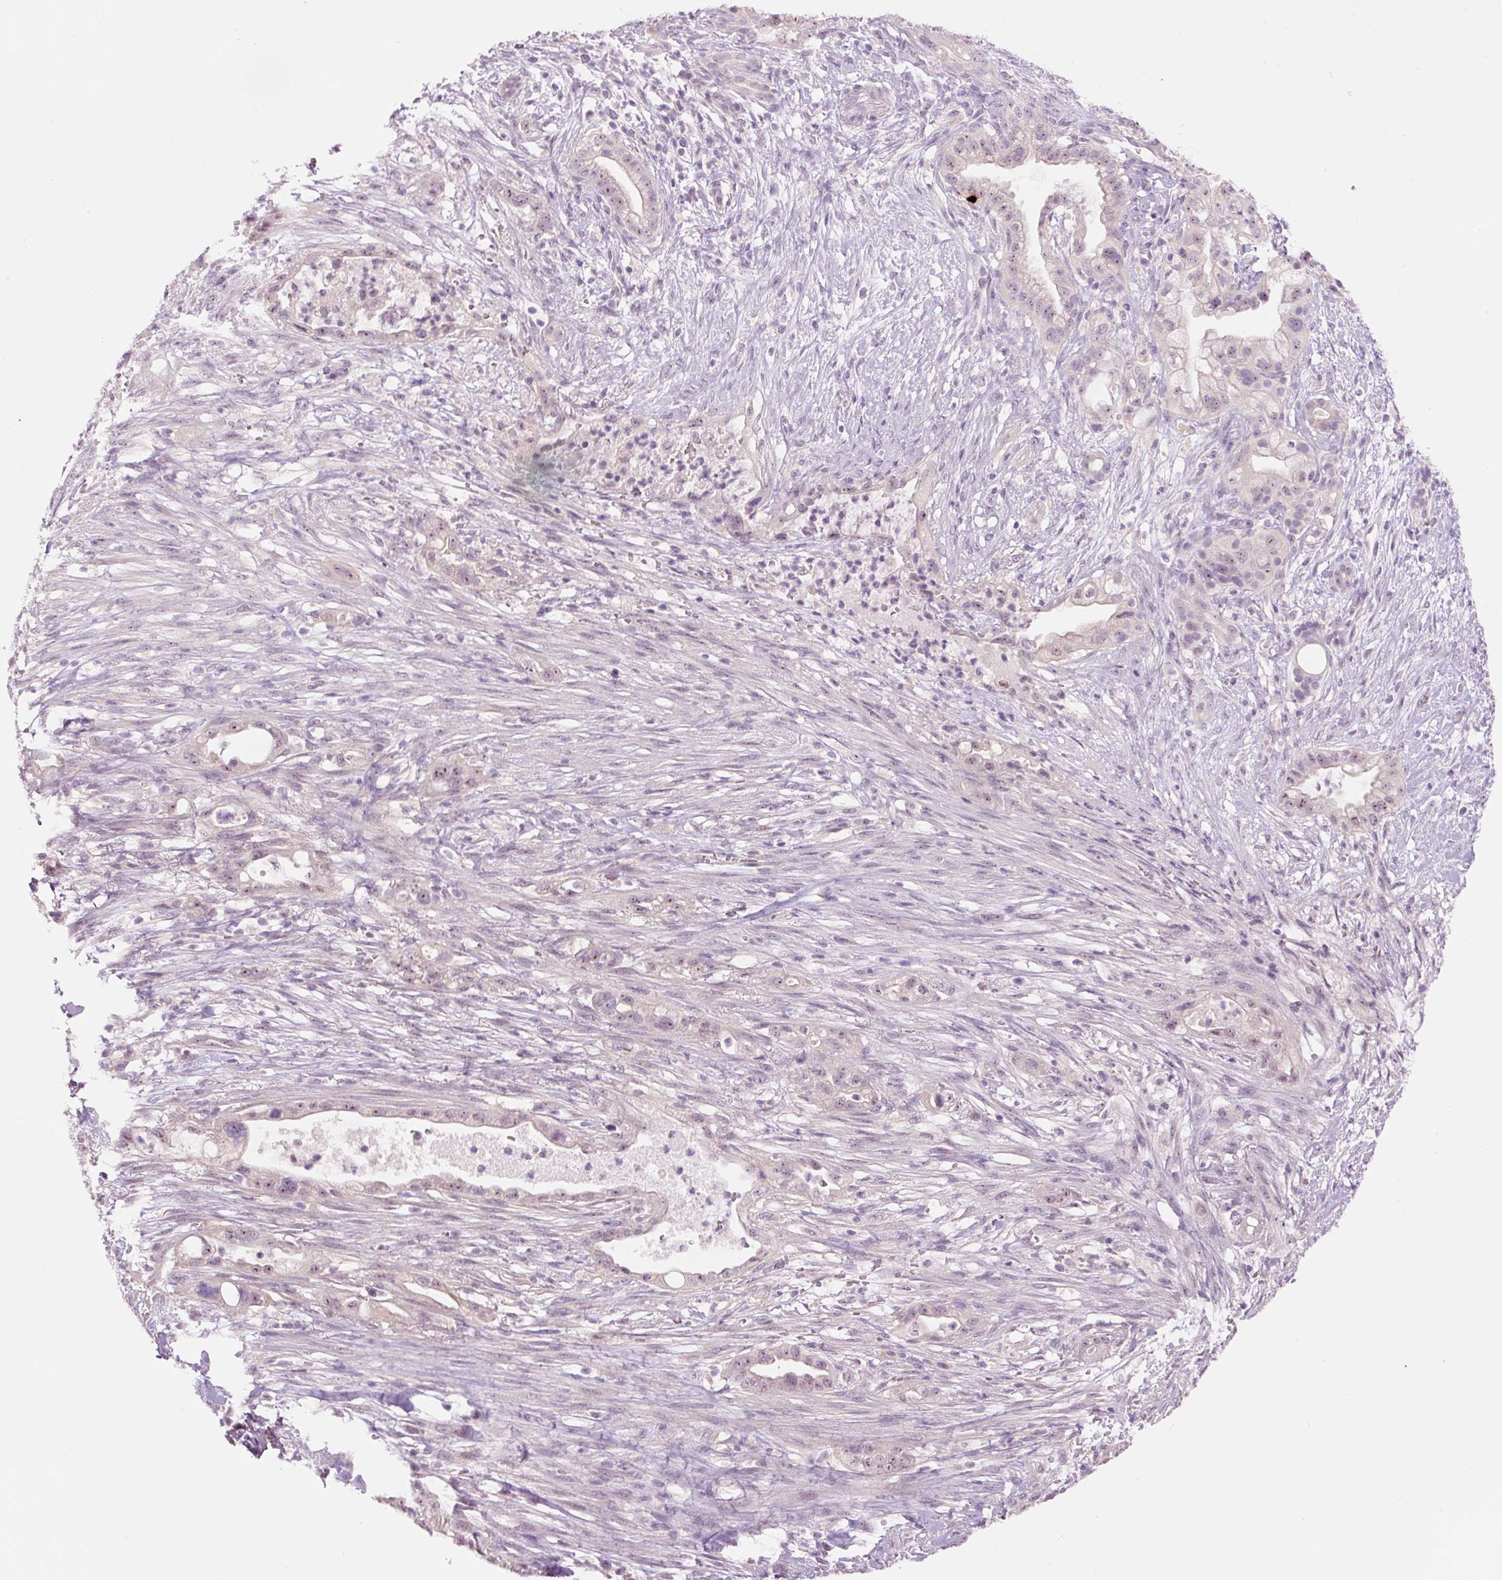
{"staining": {"intensity": "weak", "quantity": "<25%", "location": "nuclear"}, "tissue": "pancreatic cancer", "cell_type": "Tumor cells", "image_type": "cancer", "snomed": [{"axis": "morphology", "description": "Adenocarcinoma, NOS"}, {"axis": "topography", "description": "Pancreas"}], "caption": "A high-resolution image shows IHC staining of pancreatic adenocarcinoma, which reveals no significant positivity in tumor cells.", "gene": "GCG", "patient": {"sex": "male", "age": 44}}